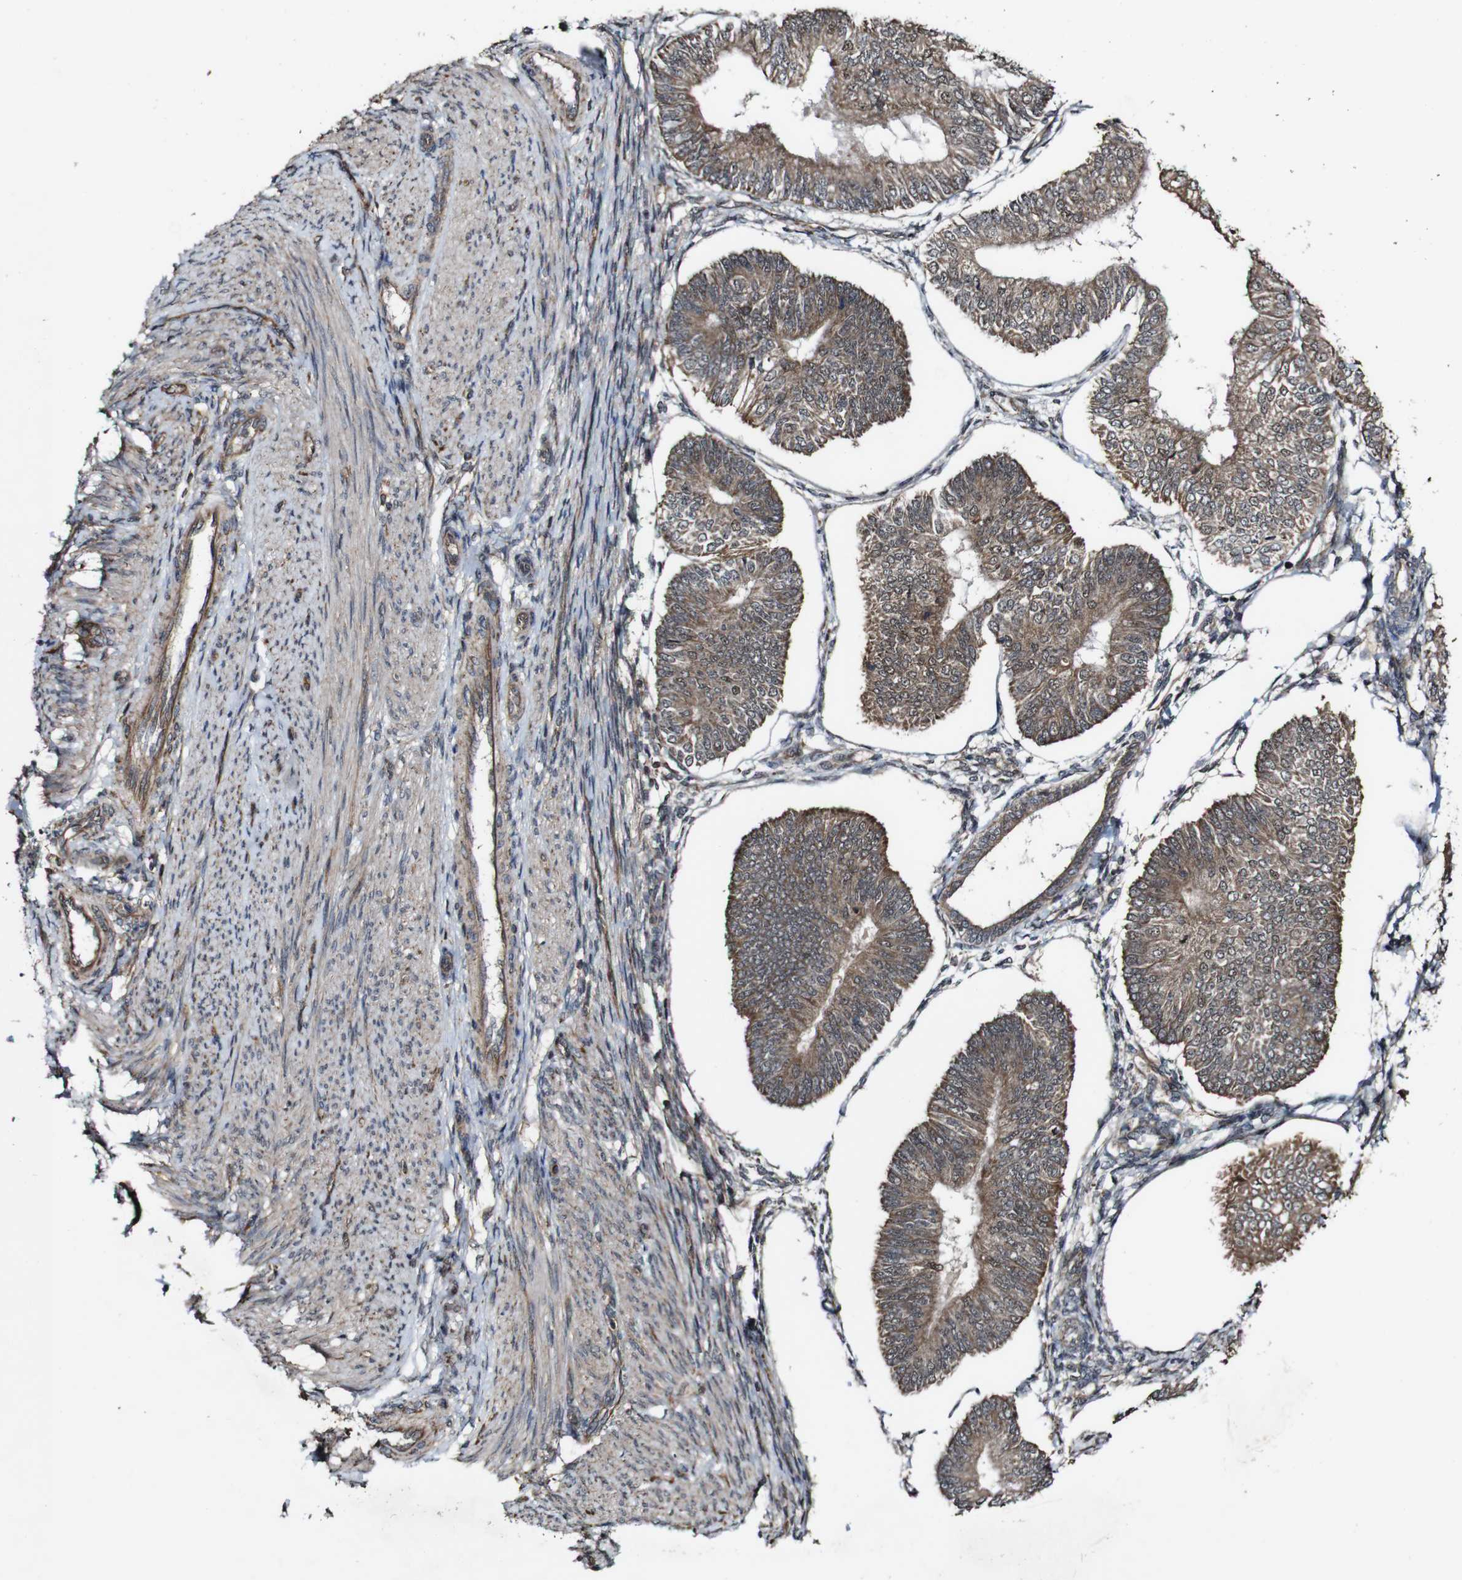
{"staining": {"intensity": "moderate", "quantity": ">75%", "location": "cytoplasmic/membranous"}, "tissue": "endometrial cancer", "cell_type": "Tumor cells", "image_type": "cancer", "snomed": [{"axis": "morphology", "description": "Adenocarcinoma, NOS"}, {"axis": "topography", "description": "Endometrium"}], "caption": "Endometrial cancer (adenocarcinoma) stained for a protein (brown) displays moderate cytoplasmic/membranous positive staining in approximately >75% of tumor cells.", "gene": "BTN3A3", "patient": {"sex": "female", "age": 58}}